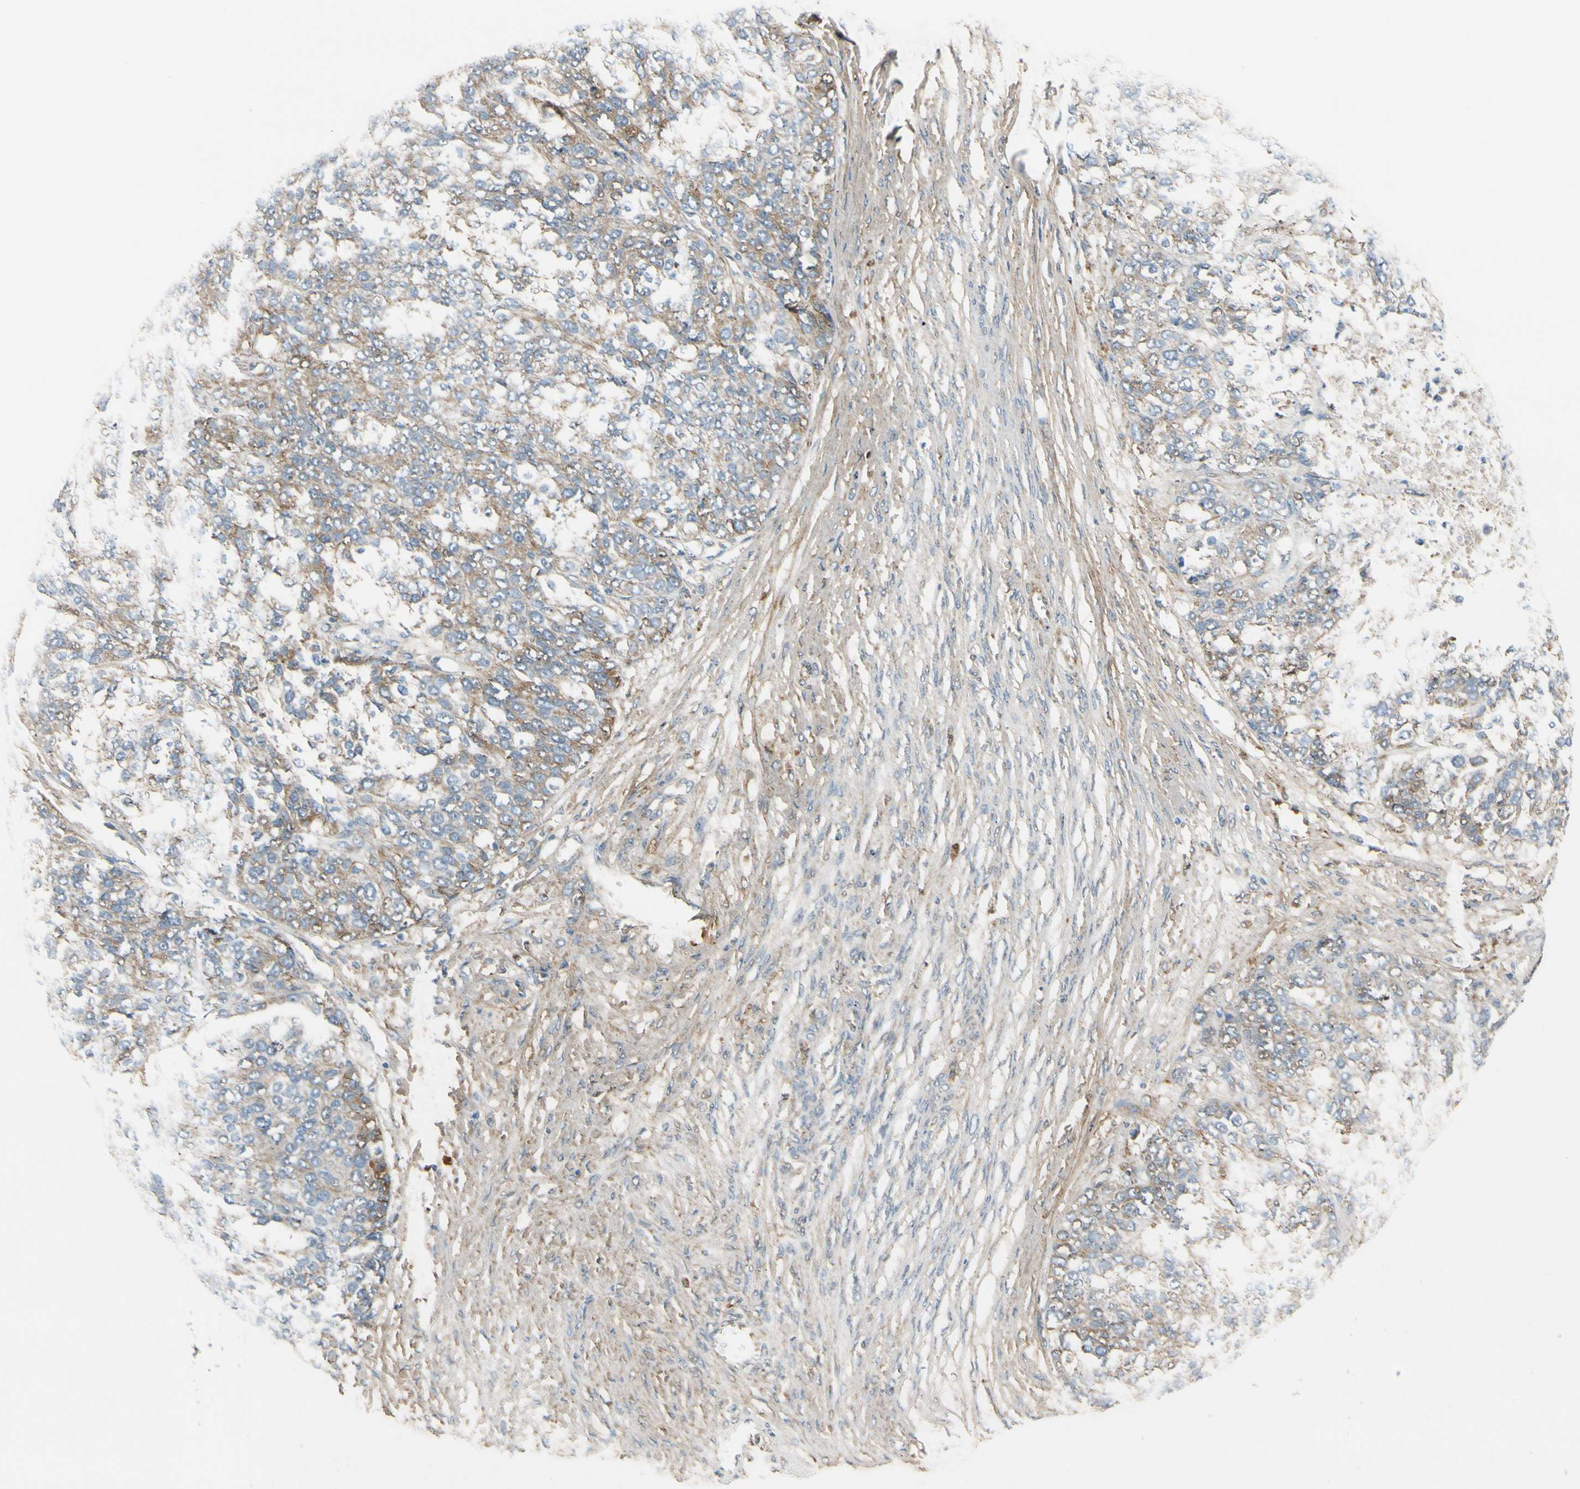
{"staining": {"intensity": "moderate", "quantity": ">75%", "location": "cytoplasmic/membranous"}, "tissue": "ovarian cancer", "cell_type": "Tumor cells", "image_type": "cancer", "snomed": [{"axis": "morphology", "description": "Cystadenocarcinoma, serous, NOS"}, {"axis": "topography", "description": "Ovary"}], "caption": "Protein expression analysis of human ovarian cancer (serous cystadenocarcinoma) reveals moderate cytoplasmic/membranous expression in approximately >75% of tumor cells.", "gene": "MST1R", "patient": {"sex": "female", "age": 44}}